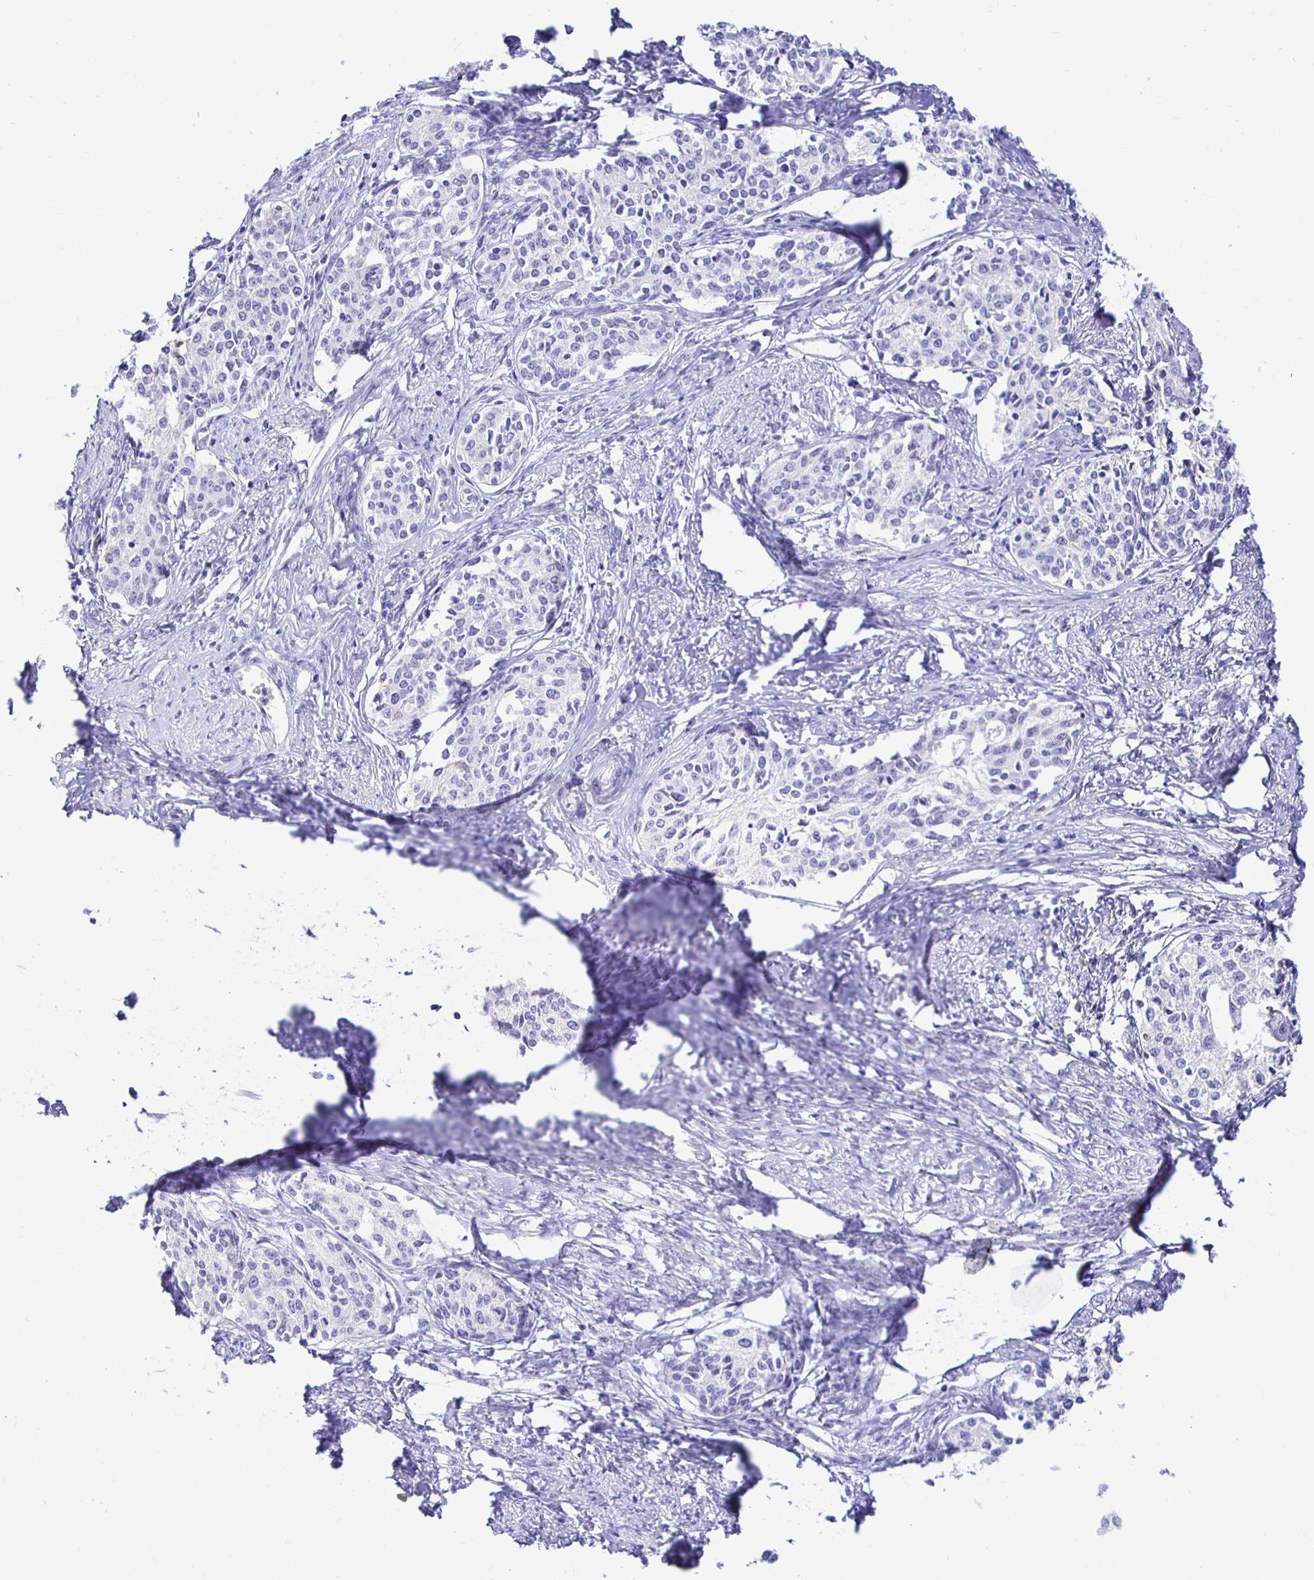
{"staining": {"intensity": "negative", "quantity": "none", "location": "none"}, "tissue": "cervical cancer", "cell_type": "Tumor cells", "image_type": "cancer", "snomed": [{"axis": "morphology", "description": "Squamous cell carcinoma, NOS"}, {"axis": "morphology", "description": "Adenocarcinoma, NOS"}, {"axis": "topography", "description": "Cervix"}], "caption": "An image of cervical adenocarcinoma stained for a protein displays no brown staining in tumor cells. (Stains: DAB immunohistochemistry (IHC) with hematoxylin counter stain, Microscopy: brightfield microscopy at high magnification).", "gene": "UMOD", "patient": {"sex": "female", "age": 52}}